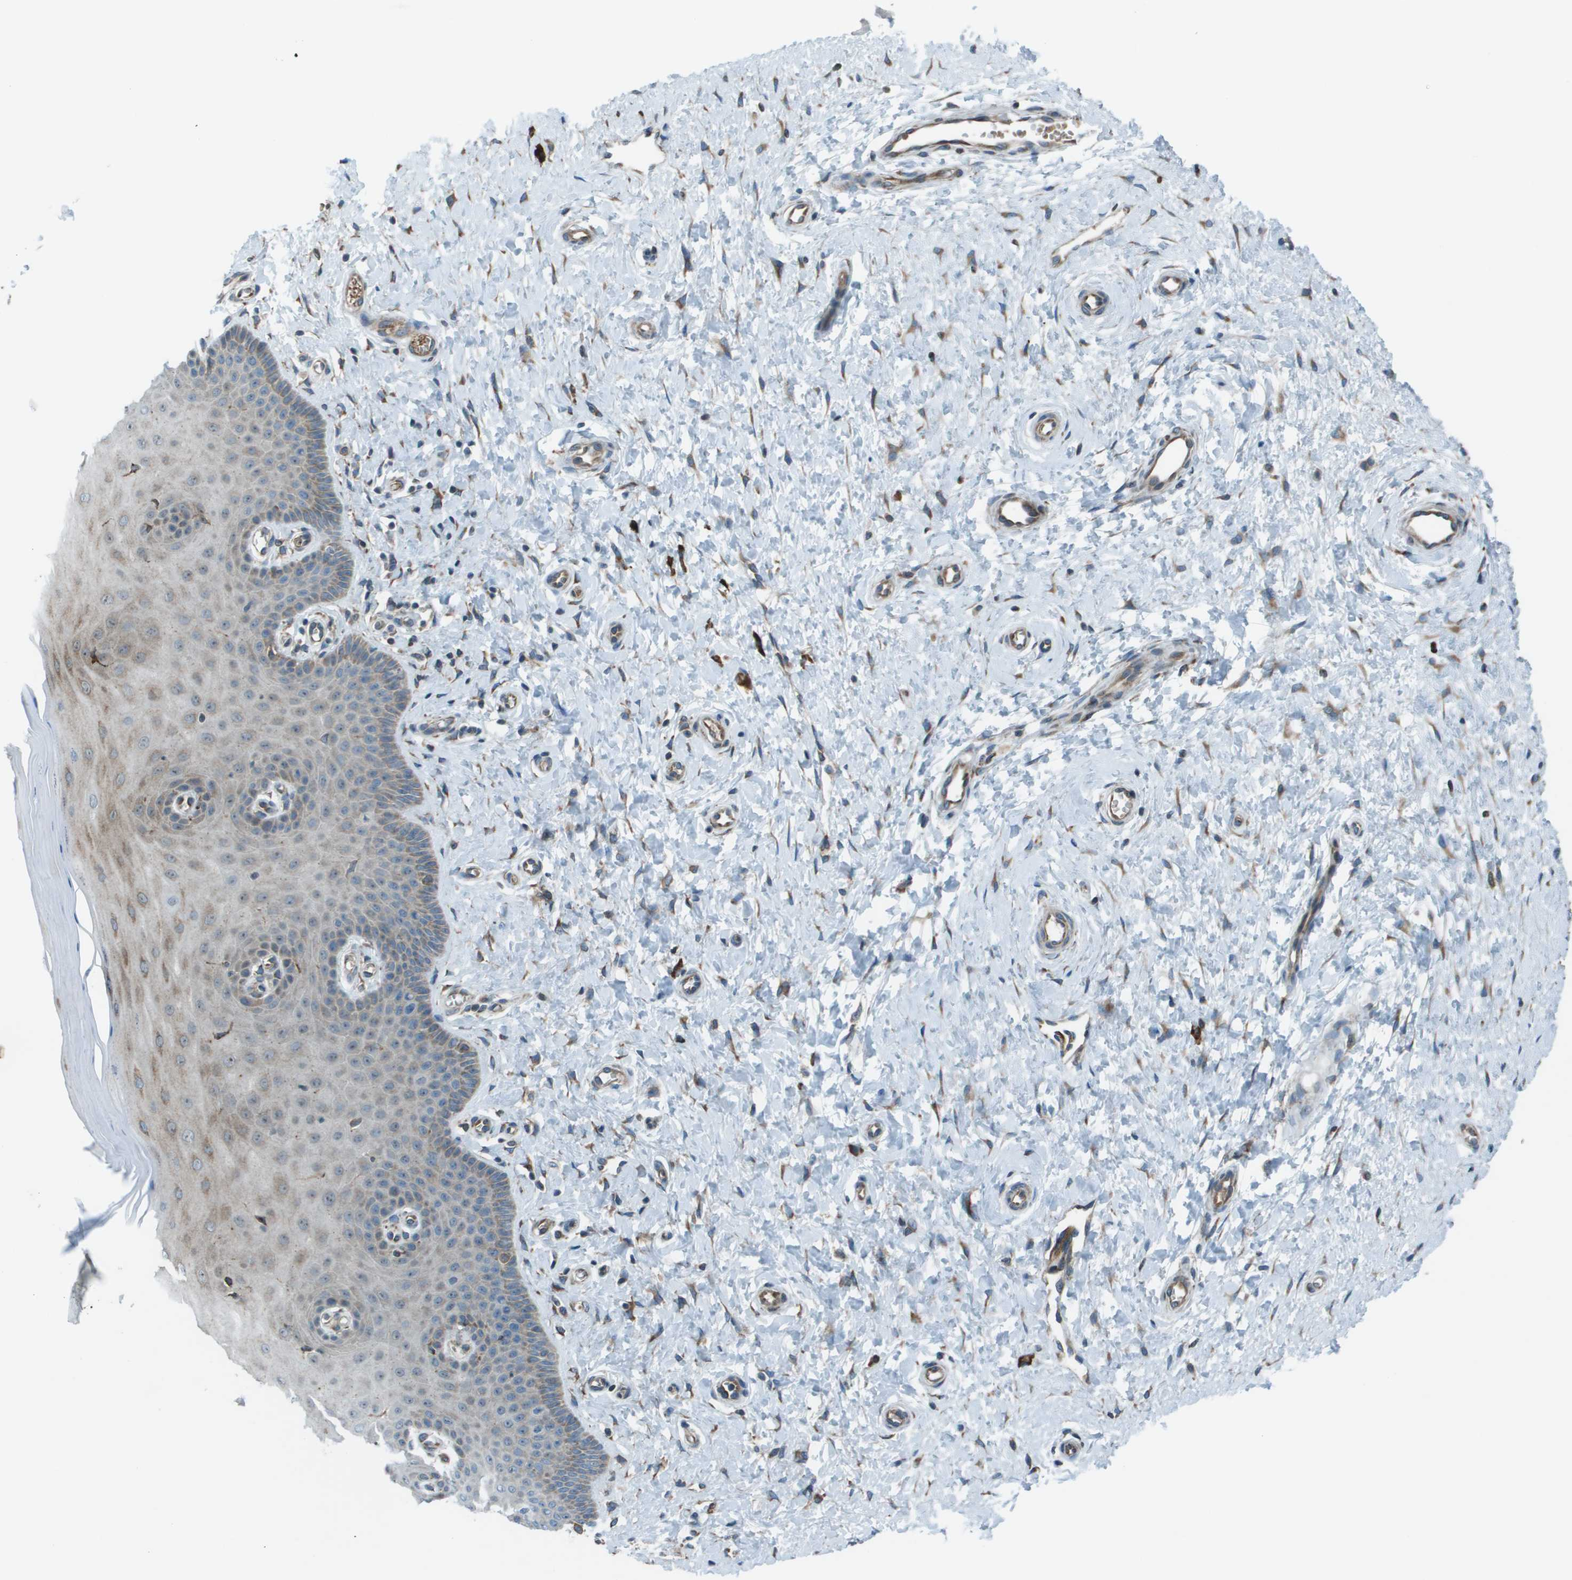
{"staining": {"intensity": "moderate", "quantity": ">75%", "location": "cytoplasmic/membranous"}, "tissue": "cervix", "cell_type": "Glandular cells", "image_type": "normal", "snomed": [{"axis": "morphology", "description": "Normal tissue, NOS"}, {"axis": "topography", "description": "Cervix"}], "caption": "Brown immunohistochemical staining in benign cervix exhibits moderate cytoplasmic/membranous staining in about >75% of glandular cells. The protein of interest is stained brown, and the nuclei are stained in blue (DAB IHC with brightfield microscopy, high magnification).", "gene": "UTS2", "patient": {"sex": "female", "age": 55}}